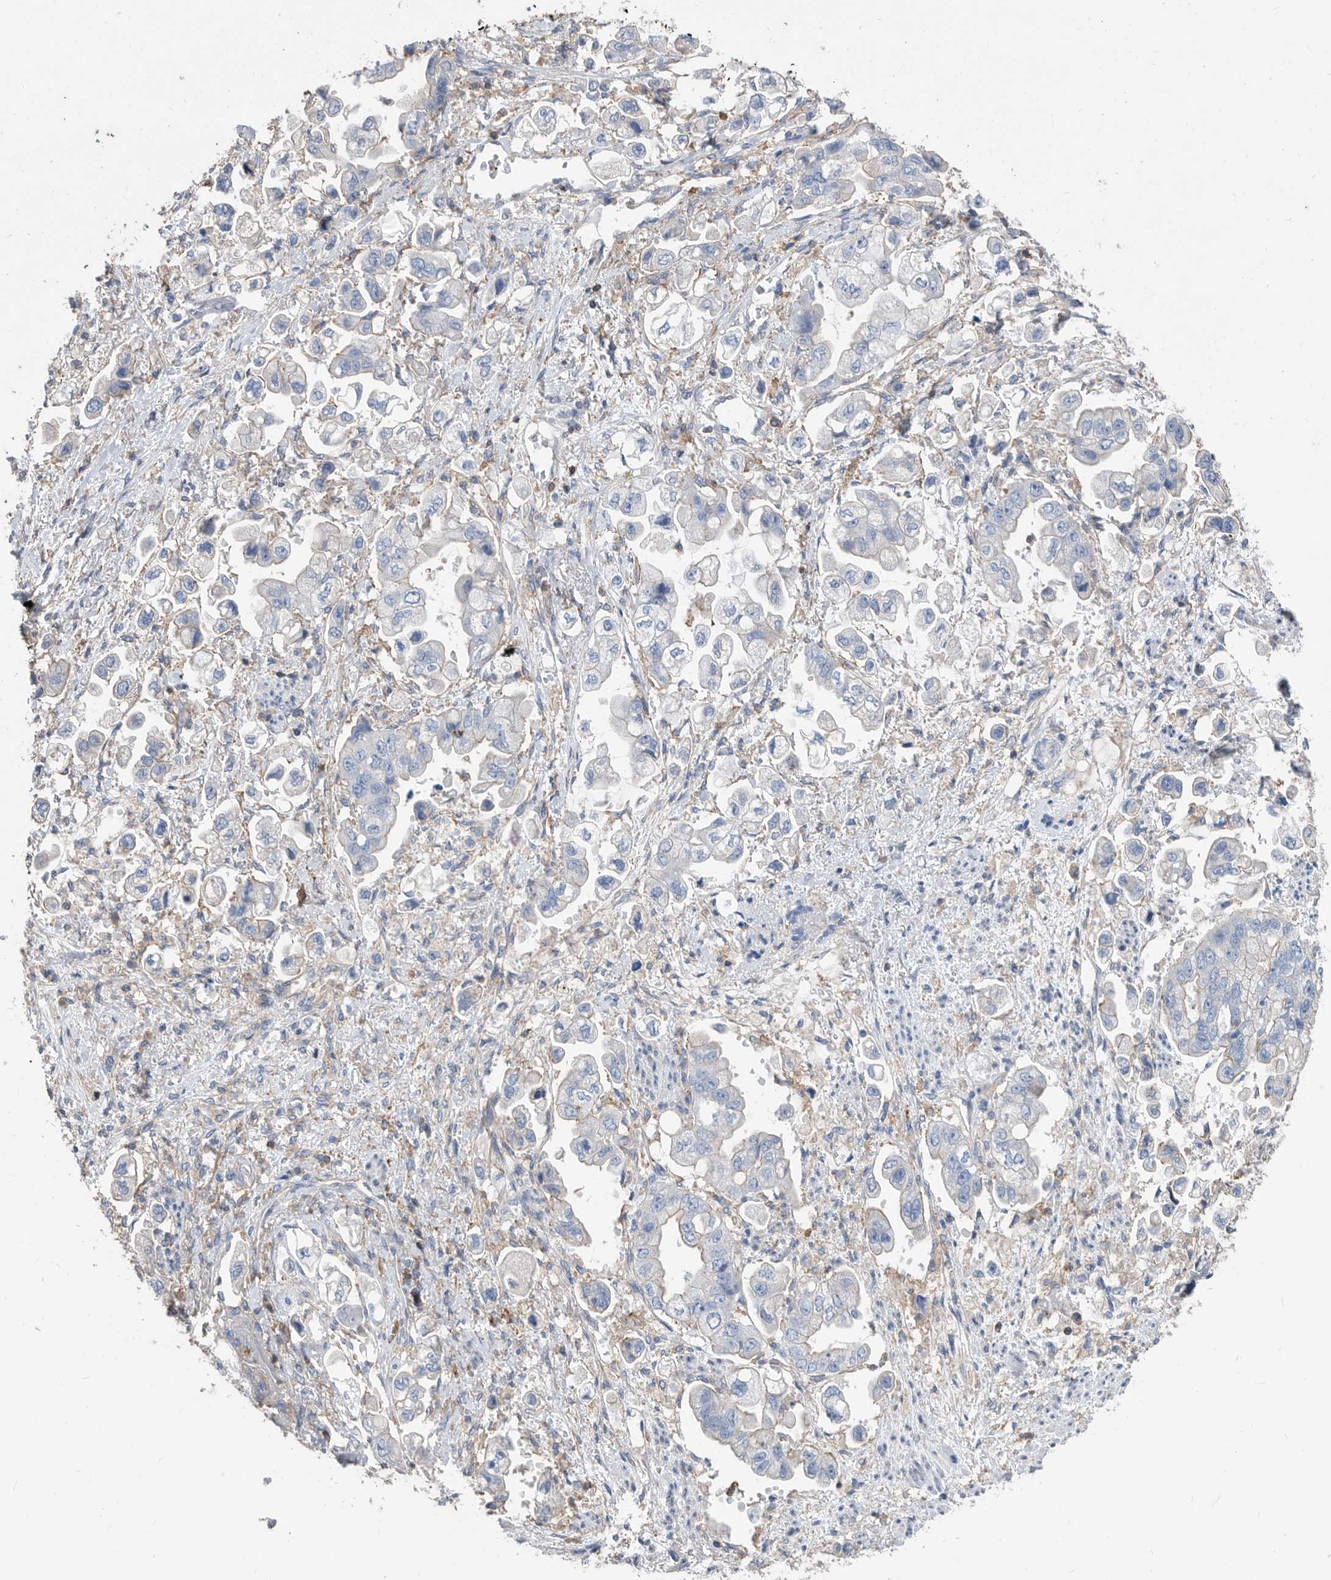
{"staining": {"intensity": "negative", "quantity": "none", "location": "none"}, "tissue": "stomach cancer", "cell_type": "Tumor cells", "image_type": "cancer", "snomed": [{"axis": "morphology", "description": "Adenocarcinoma, NOS"}, {"axis": "topography", "description": "Stomach"}], "caption": "Immunohistochemistry micrograph of human stomach adenocarcinoma stained for a protein (brown), which reveals no staining in tumor cells.", "gene": "MS4A4A", "patient": {"sex": "male", "age": 62}}